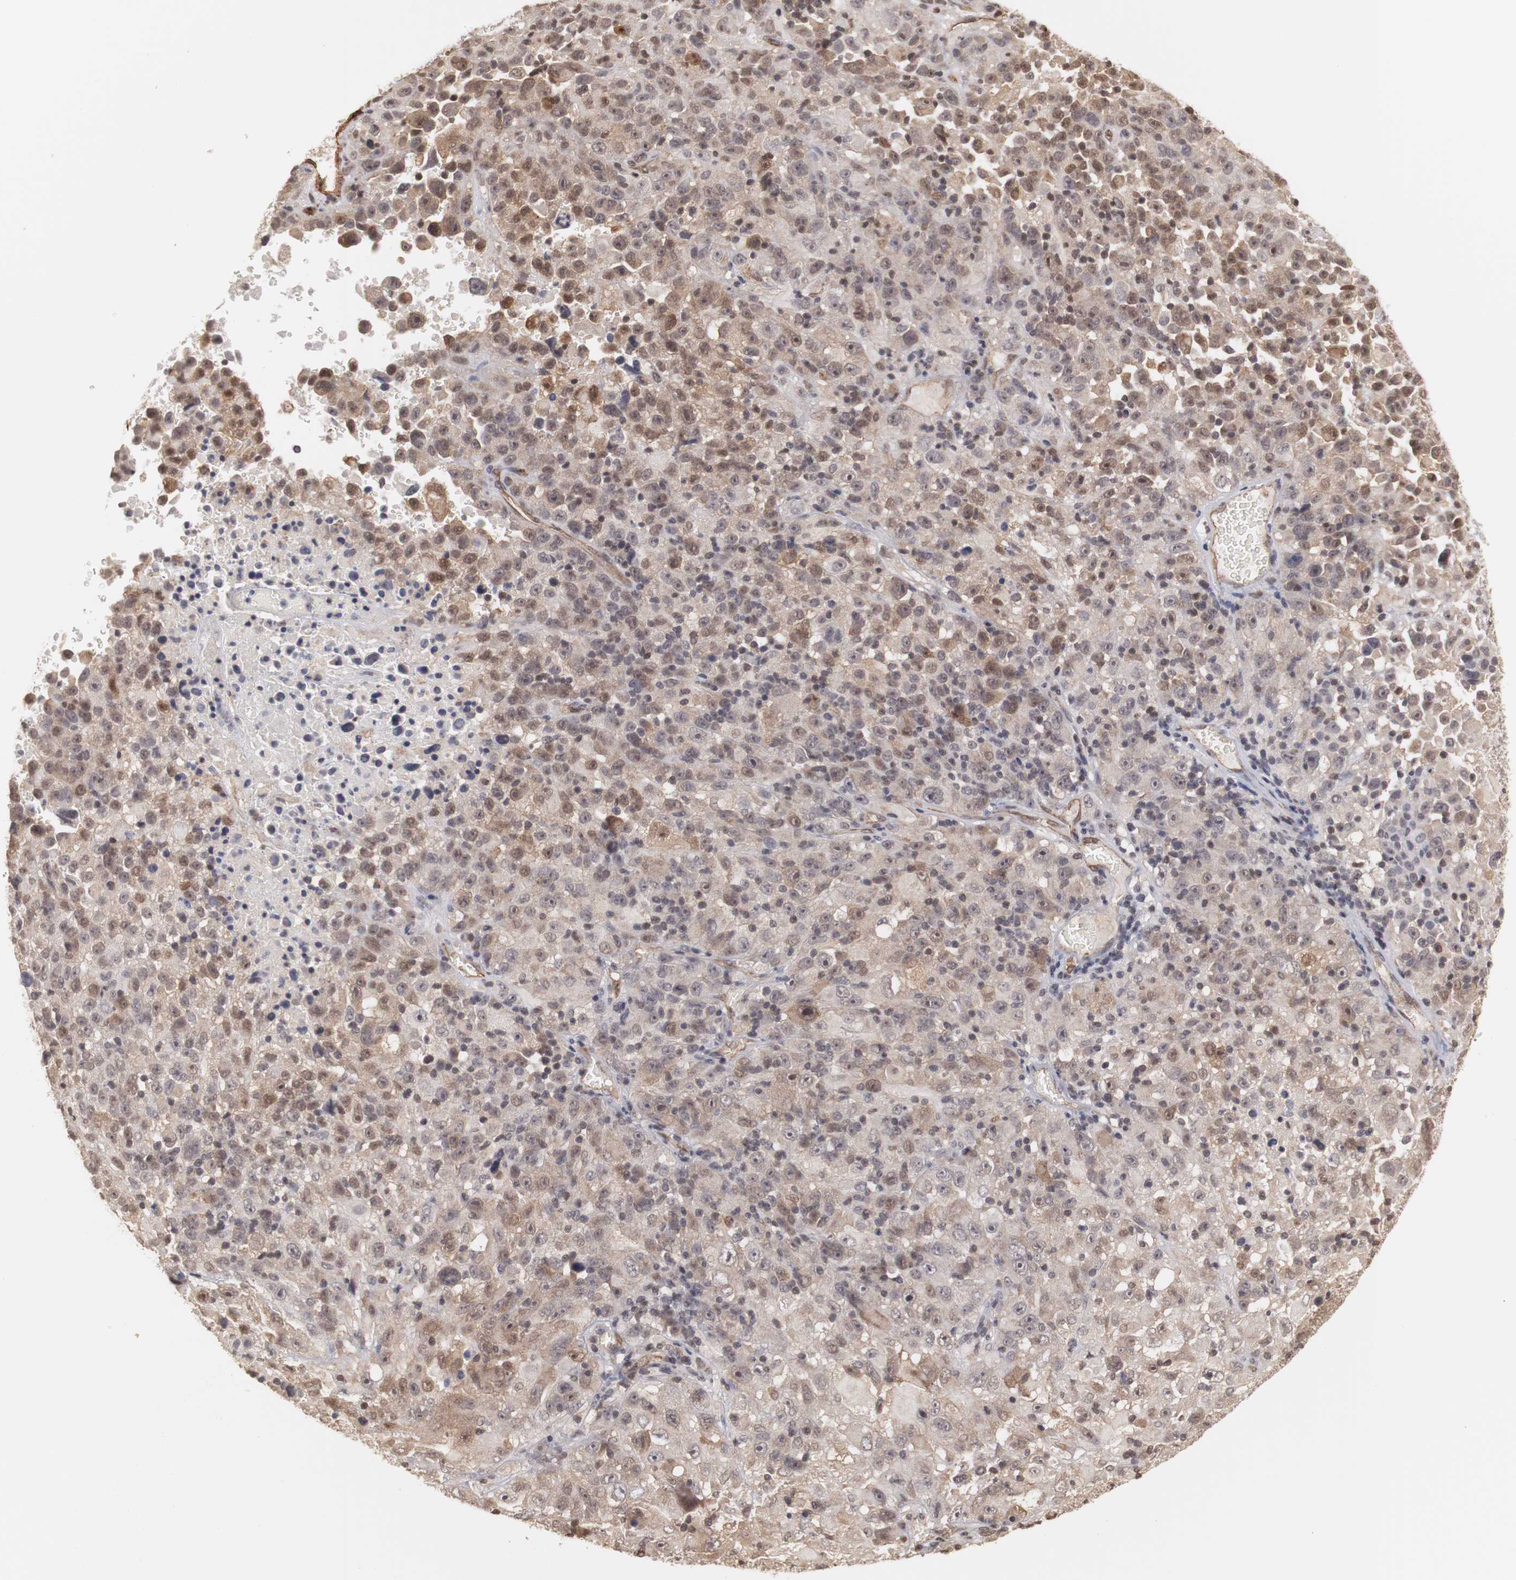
{"staining": {"intensity": "weak", "quantity": "25%-75%", "location": "cytoplasmic/membranous,nuclear"}, "tissue": "melanoma", "cell_type": "Tumor cells", "image_type": "cancer", "snomed": [{"axis": "morphology", "description": "Malignant melanoma, Metastatic site"}, {"axis": "topography", "description": "Cerebral cortex"}], "caption": "DAB (3,3'-diaminobenzidine) immunohistochemical staining of melanoma demonstrates weak cytoplasmic/membranous and nuclear protein staining in approximately 25%-75% of tumor cells. (DAB = brown stain, brightfield microscopy at high magnification).", "gene": "PLEKHA1", "patient": {"sex": "female", "age": 52}}